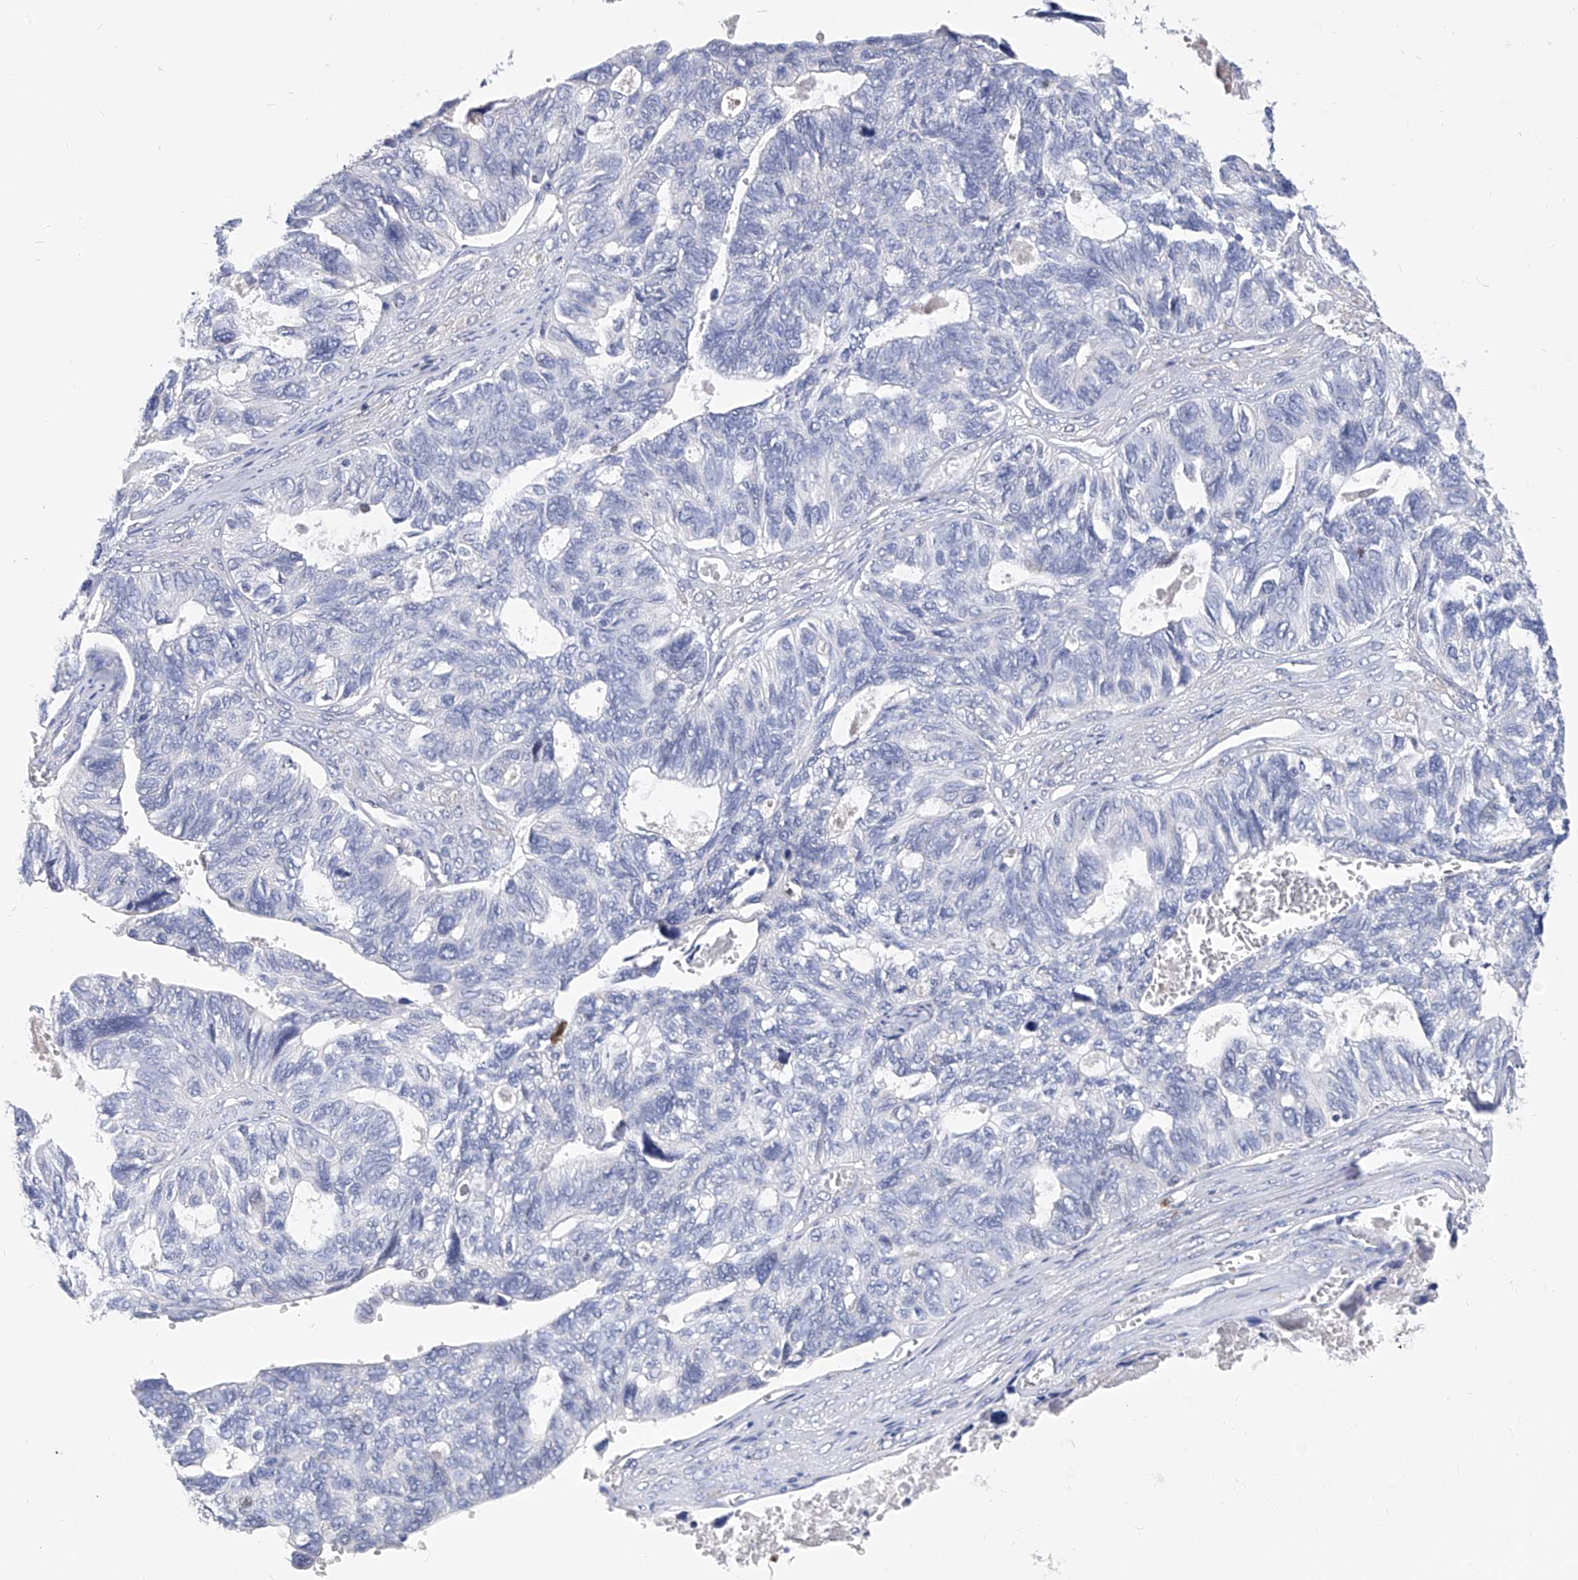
{"staining": {"intensity": "negative", "quantity": "none", "location": "none"}, "tissue": "ovarian cancer", "cell_type": "Tumor cells", "image_type": "cancer", "snomed": [{"axis": "morphology", "description": "Cystadenocarcinoma, serous, NOS"}, {"axis": "topography", "description": "Ovary"}], "caption": "Ovarian serous cystadenocarcinoma stained for a protein using IHC shows no staining tumor cells.", "gene": "PHF20", "patient": {"sex": "female", "age": 79}}